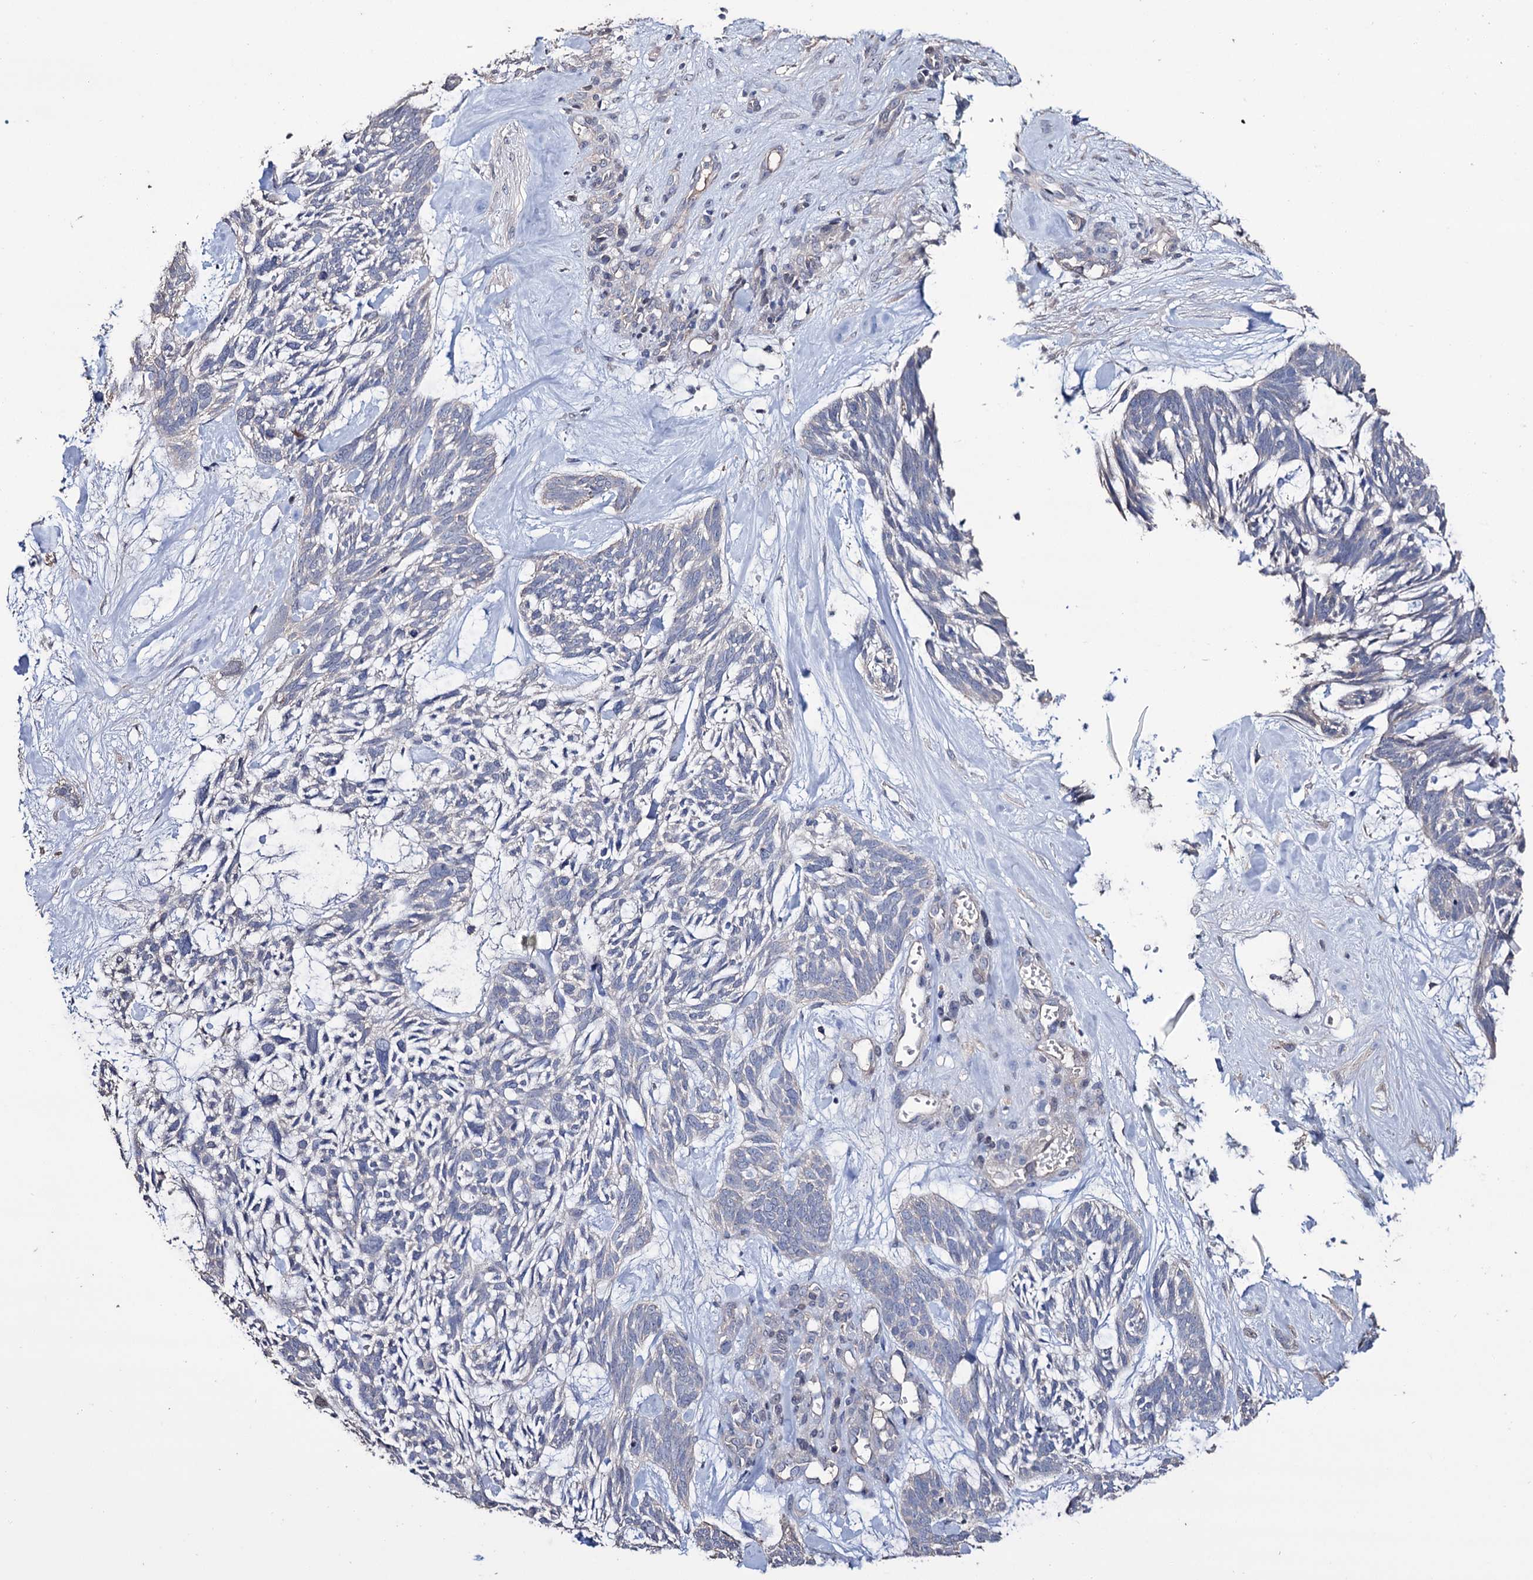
{"staining": {"intensity": "negative", "quantity": "none", "location": "none"}, "tissue": "skin cancer", "cell_type": "Tumor cells", "image_type": "cancer", "snomed": [{"axis": "morphology", "description": "Basal cell carcinoma"}, {"axis": "topography", "description": "Skin"}], "caption": "Skin cancer (basal cell carcinoma) stained for a protein using immunohistochemistry (IHC) exhibits no staining tumor cells.", "gene": "EPB41L5", "patient": {"sex": "male", "age": 88}}